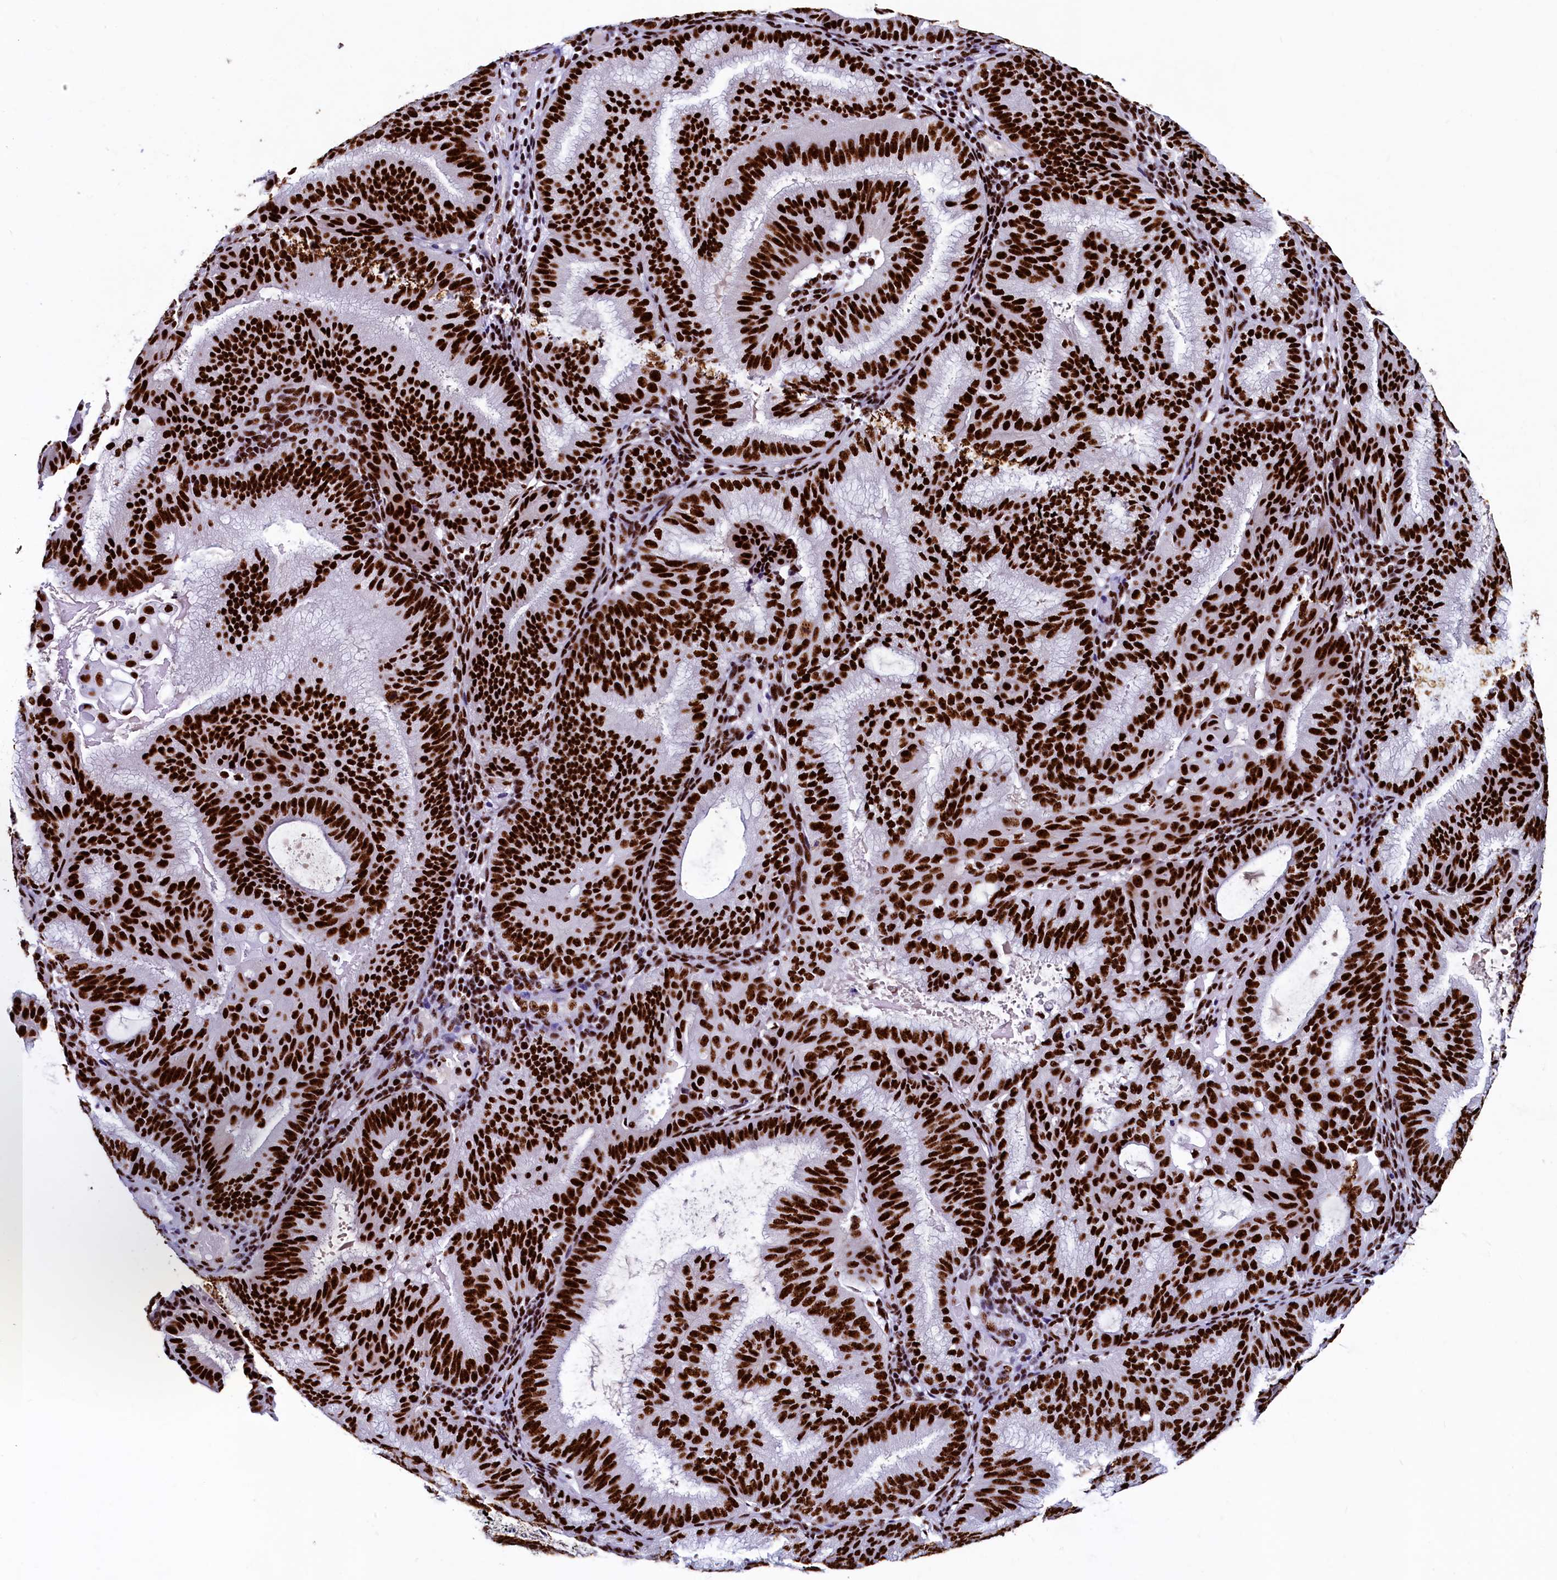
{"staining": {"intensity": "strong", "quantity": ">75%", "location": "nuclear"}, "tissue": "endometrial cancer", "cell_type": "Tumor cells", "image_type": "cancer", "snomed": [{"axis": "morphology", "description": "Adenocarcinoma, NOS"}, {"axis": "topography", "description": "Endometrium"}], "caption": "Adenocarcinoma (endometrial) tissue displays strong nuclear expression in about >75% of tumor cells (Stains: DAB in brown, nuclei in blue, Microscopy: brightfield microscopy at high magnification).", "gene": "SRRM2", "patient": {"sex": "female", "age": 49}}